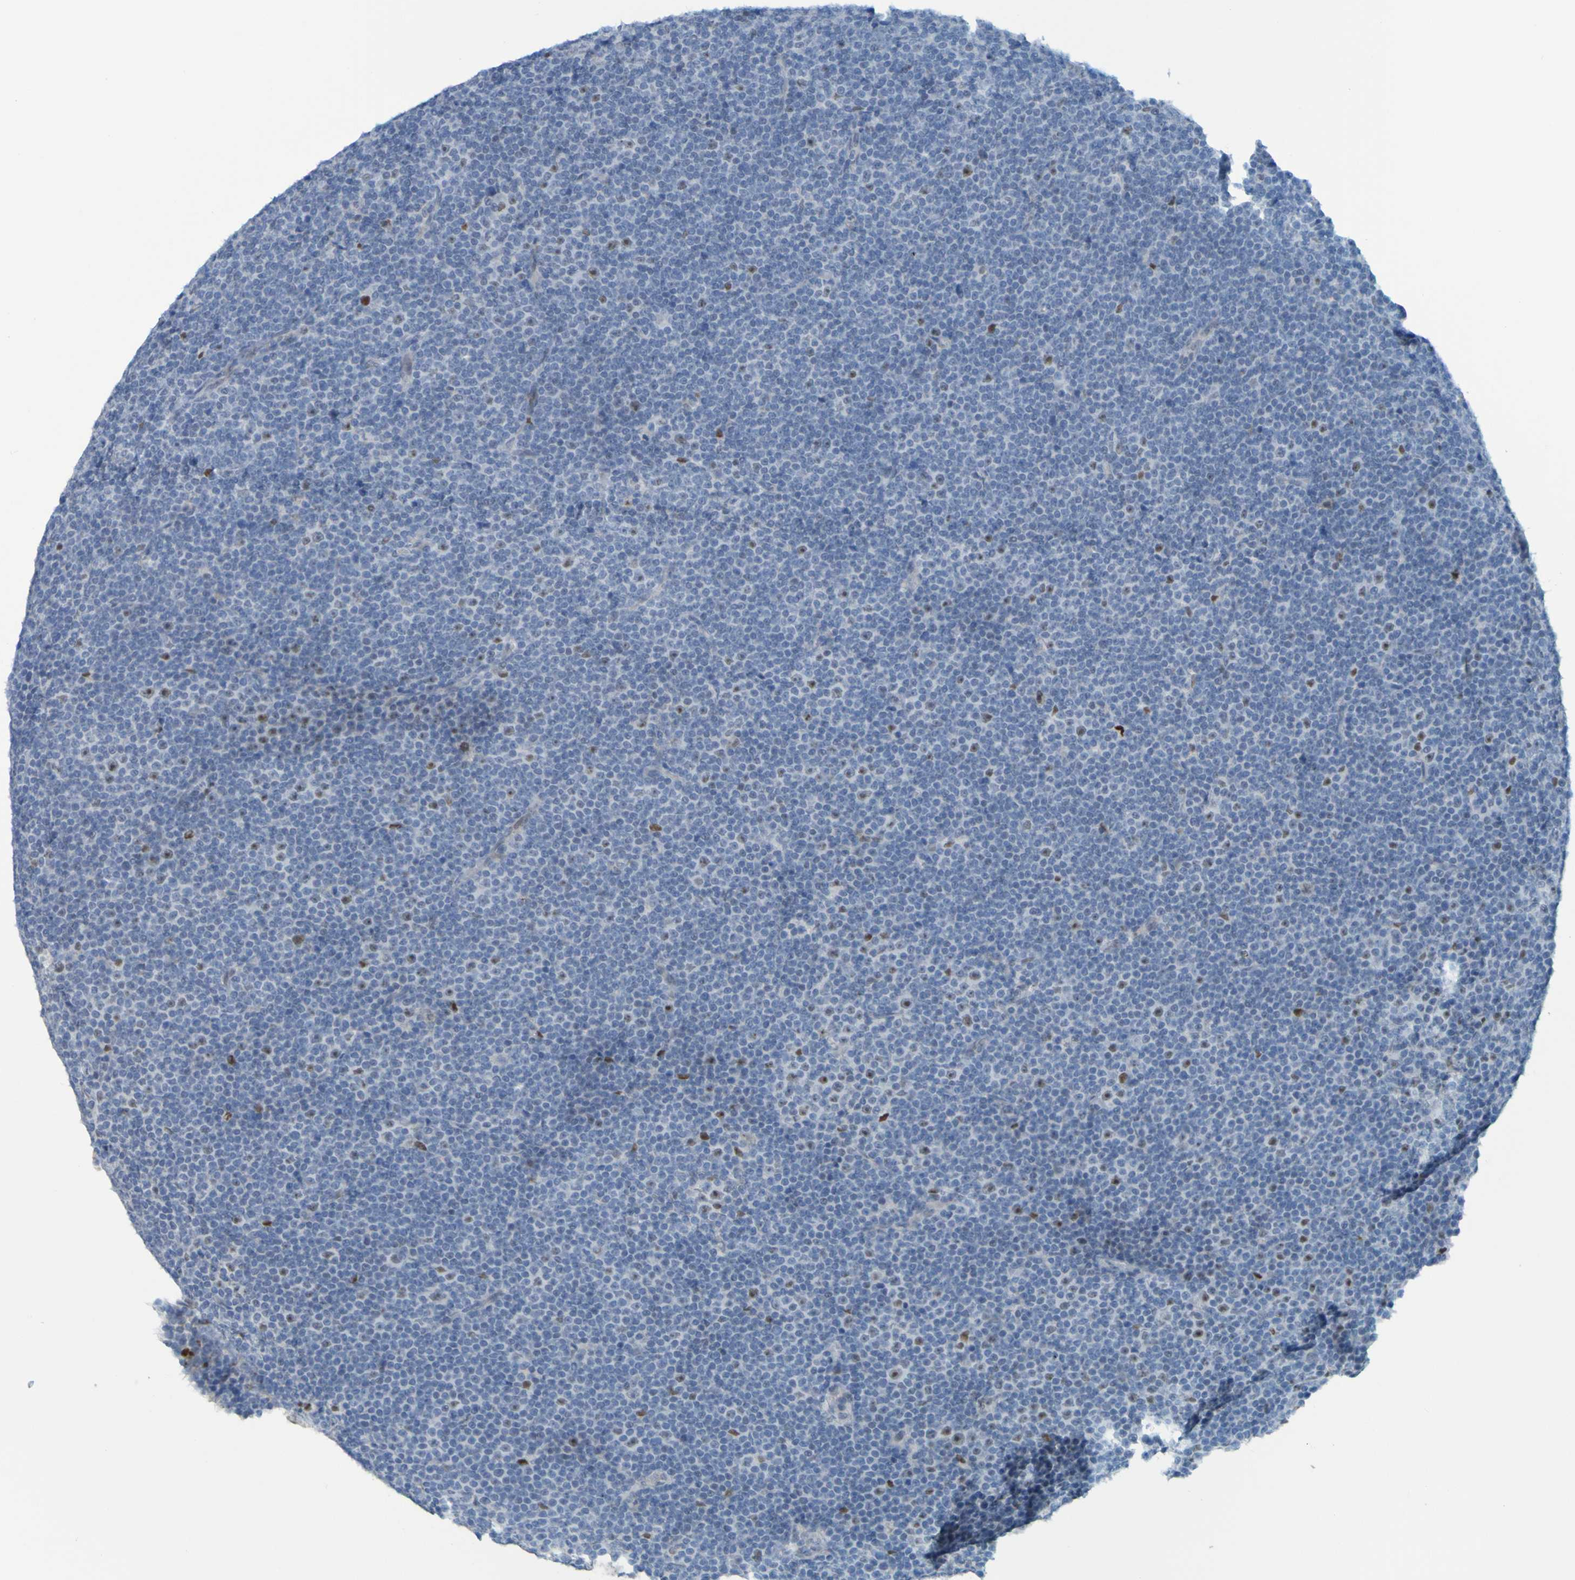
{"staining": {"intensity": "strong", "quantity": "<25%", "location": "nuclear"}, "tissue": "lymphoma", "cell_type": "Tumor cells", "image_type": "cancer", "snomed": [{"axis": "morphology", "description": "Malignant lymphoma, non-Hodgkin's type, Low grade"}, {"axis": "topography", "description": "Lymph node"}], "caption": "A micrograph of human lymphoma stained for a protein shows strong nuclear brown staining in tumor cells.", "gene": "USP36", "patient": {"sex": "female", "age": 67}}